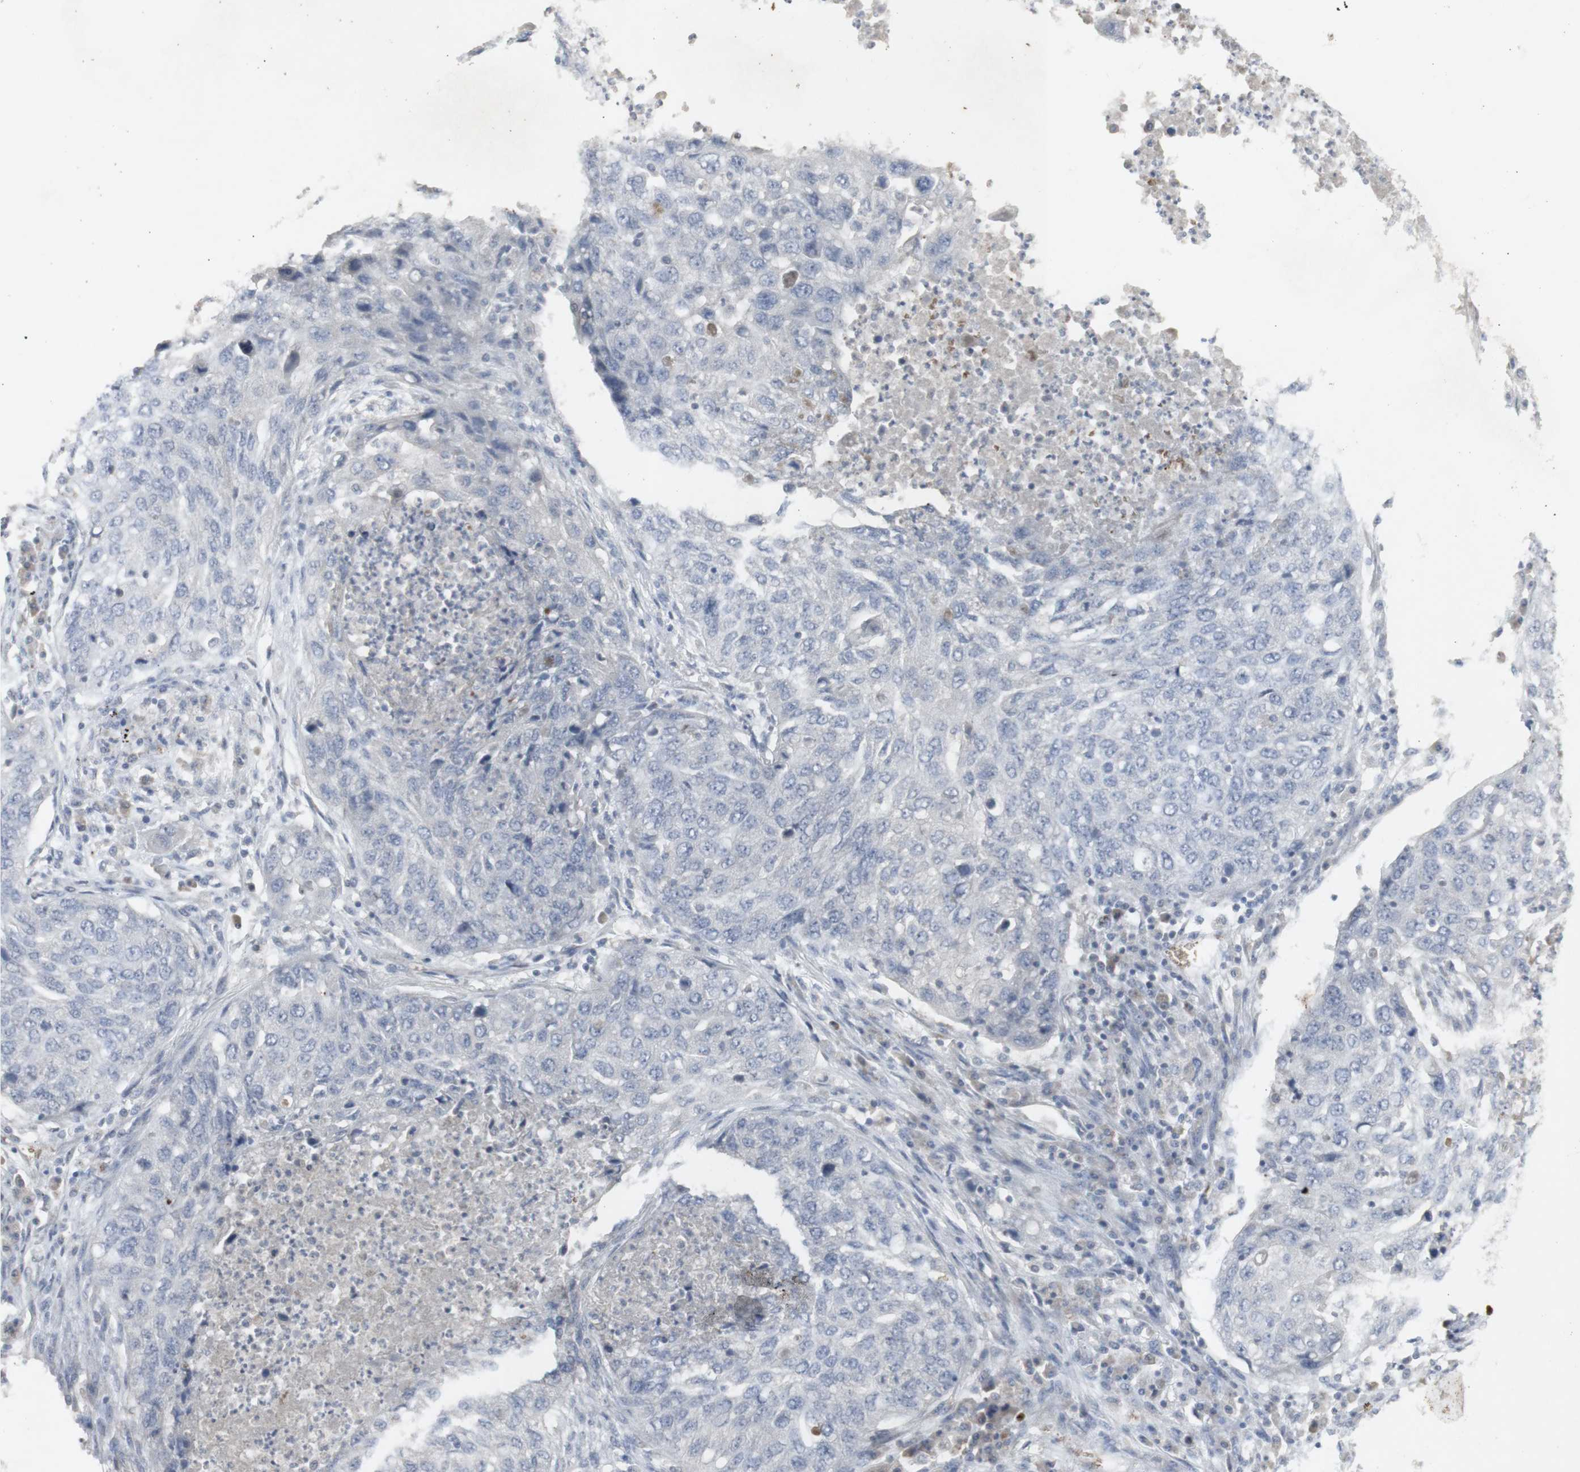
{"staining": {"intensity": "negative", "quantity": "none", "location": "none"}, "tissue": "lung cancer", "cell_type": "Tumor cells", "image_type": "cancer", "snomed": [{"axis": "morphology", "description": "Squamous cell carcinoma, NOS"}, {"axis": "topography", "description": "Lung"}], "caption": "Tumor cells show no significant protein positivity in squamous cell carcinoma (lung). The staining was performed using DAB to visualize the protein expression in brown, while the nuclei were stained in blue with hematoxylin (Magnification: 20x).", "gene": "INS", "patient": {"sex": "female", "age": 63}}